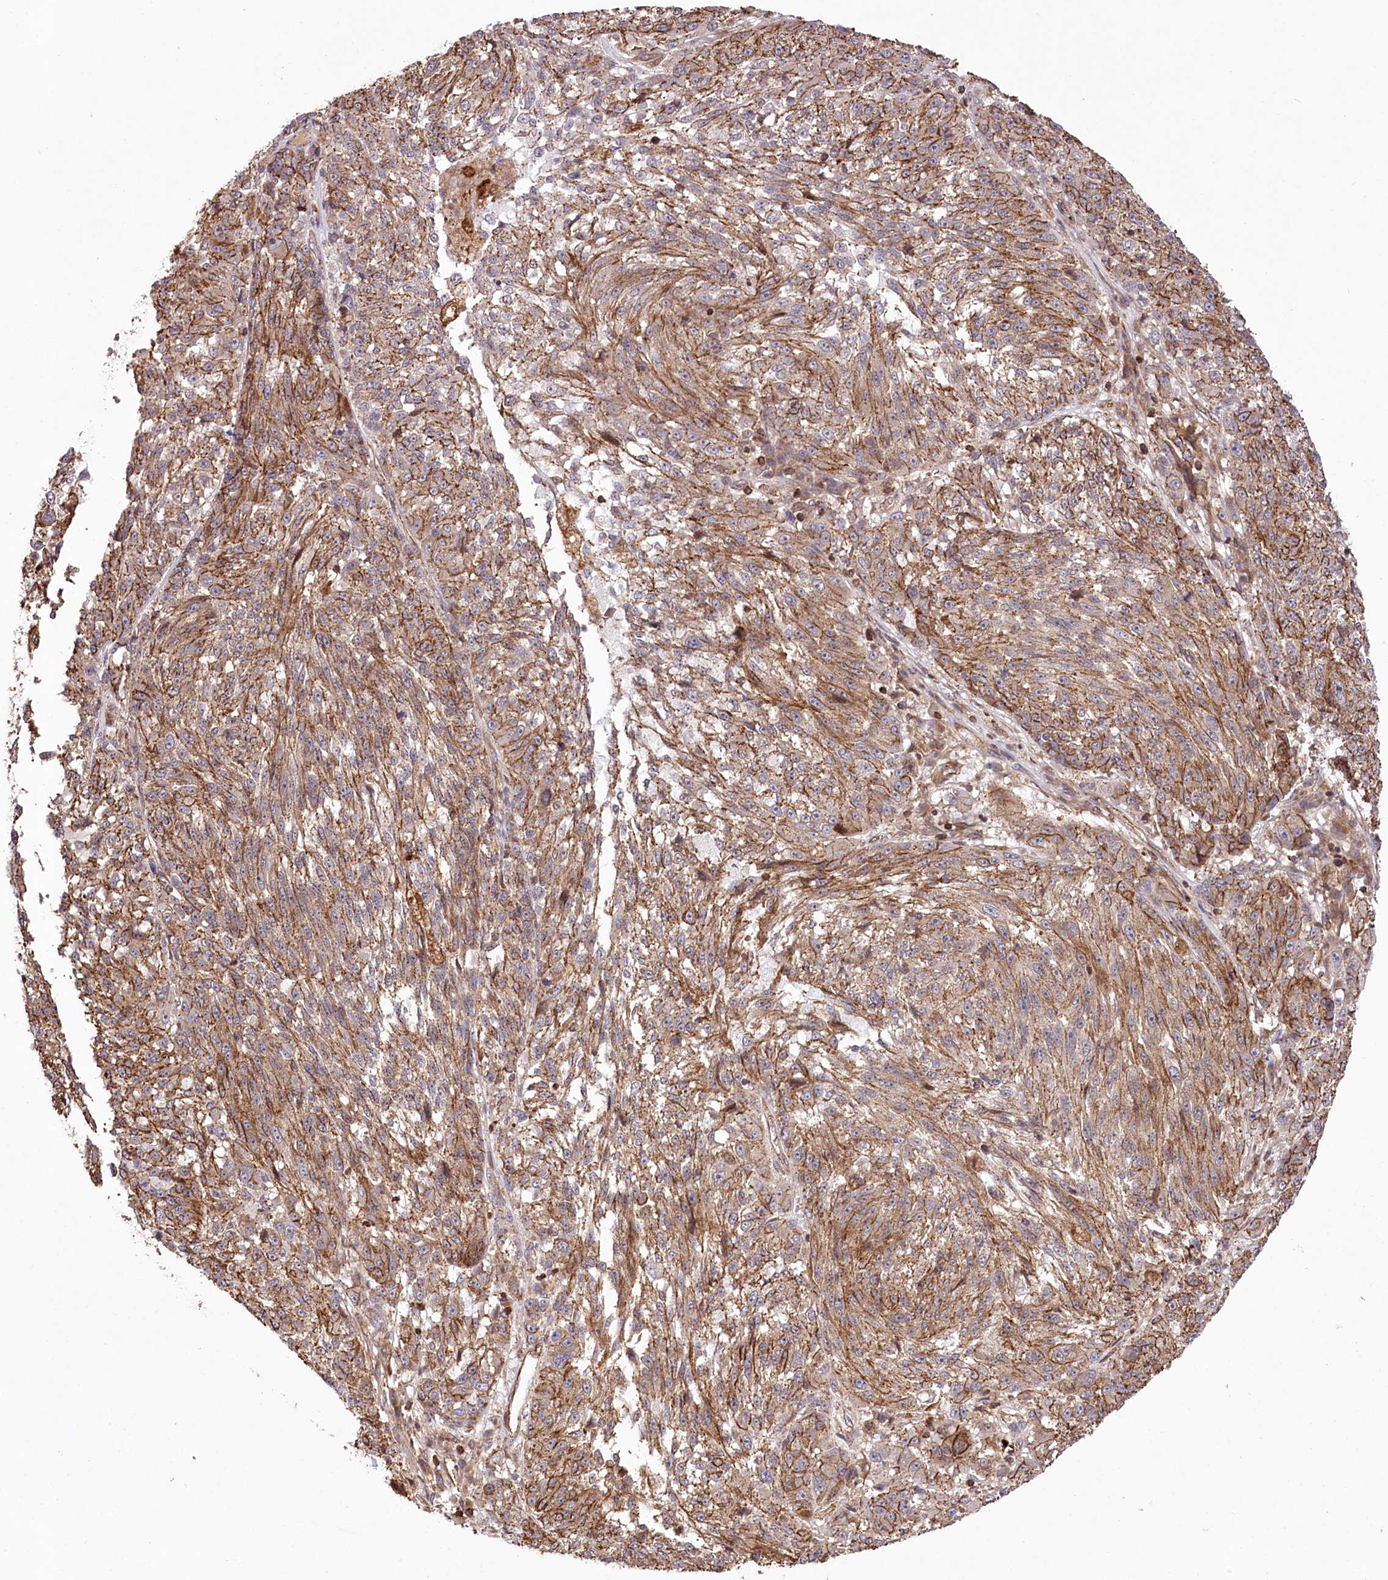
{"staining": {"intensity": "strong", "quantity": ">75%", "location": "cytoplasmic/membranous"}, "tissue": "melanoma", "cell_type": "Tumor cells", "image_type": "cancer", "snomed": [{"axis": "morphology", "description": "Malignant melanoma, NOS"}, {"axis": "topography", "description": "Skin"}], "caption": "The image displays immunohistochemical staining of melanoma. There is strong cytoplasmic/membranous expression is seen in approximately >75% of tumor cells.", "gene": "DHX29", "patient": {"sex": "male", "age": 53}}